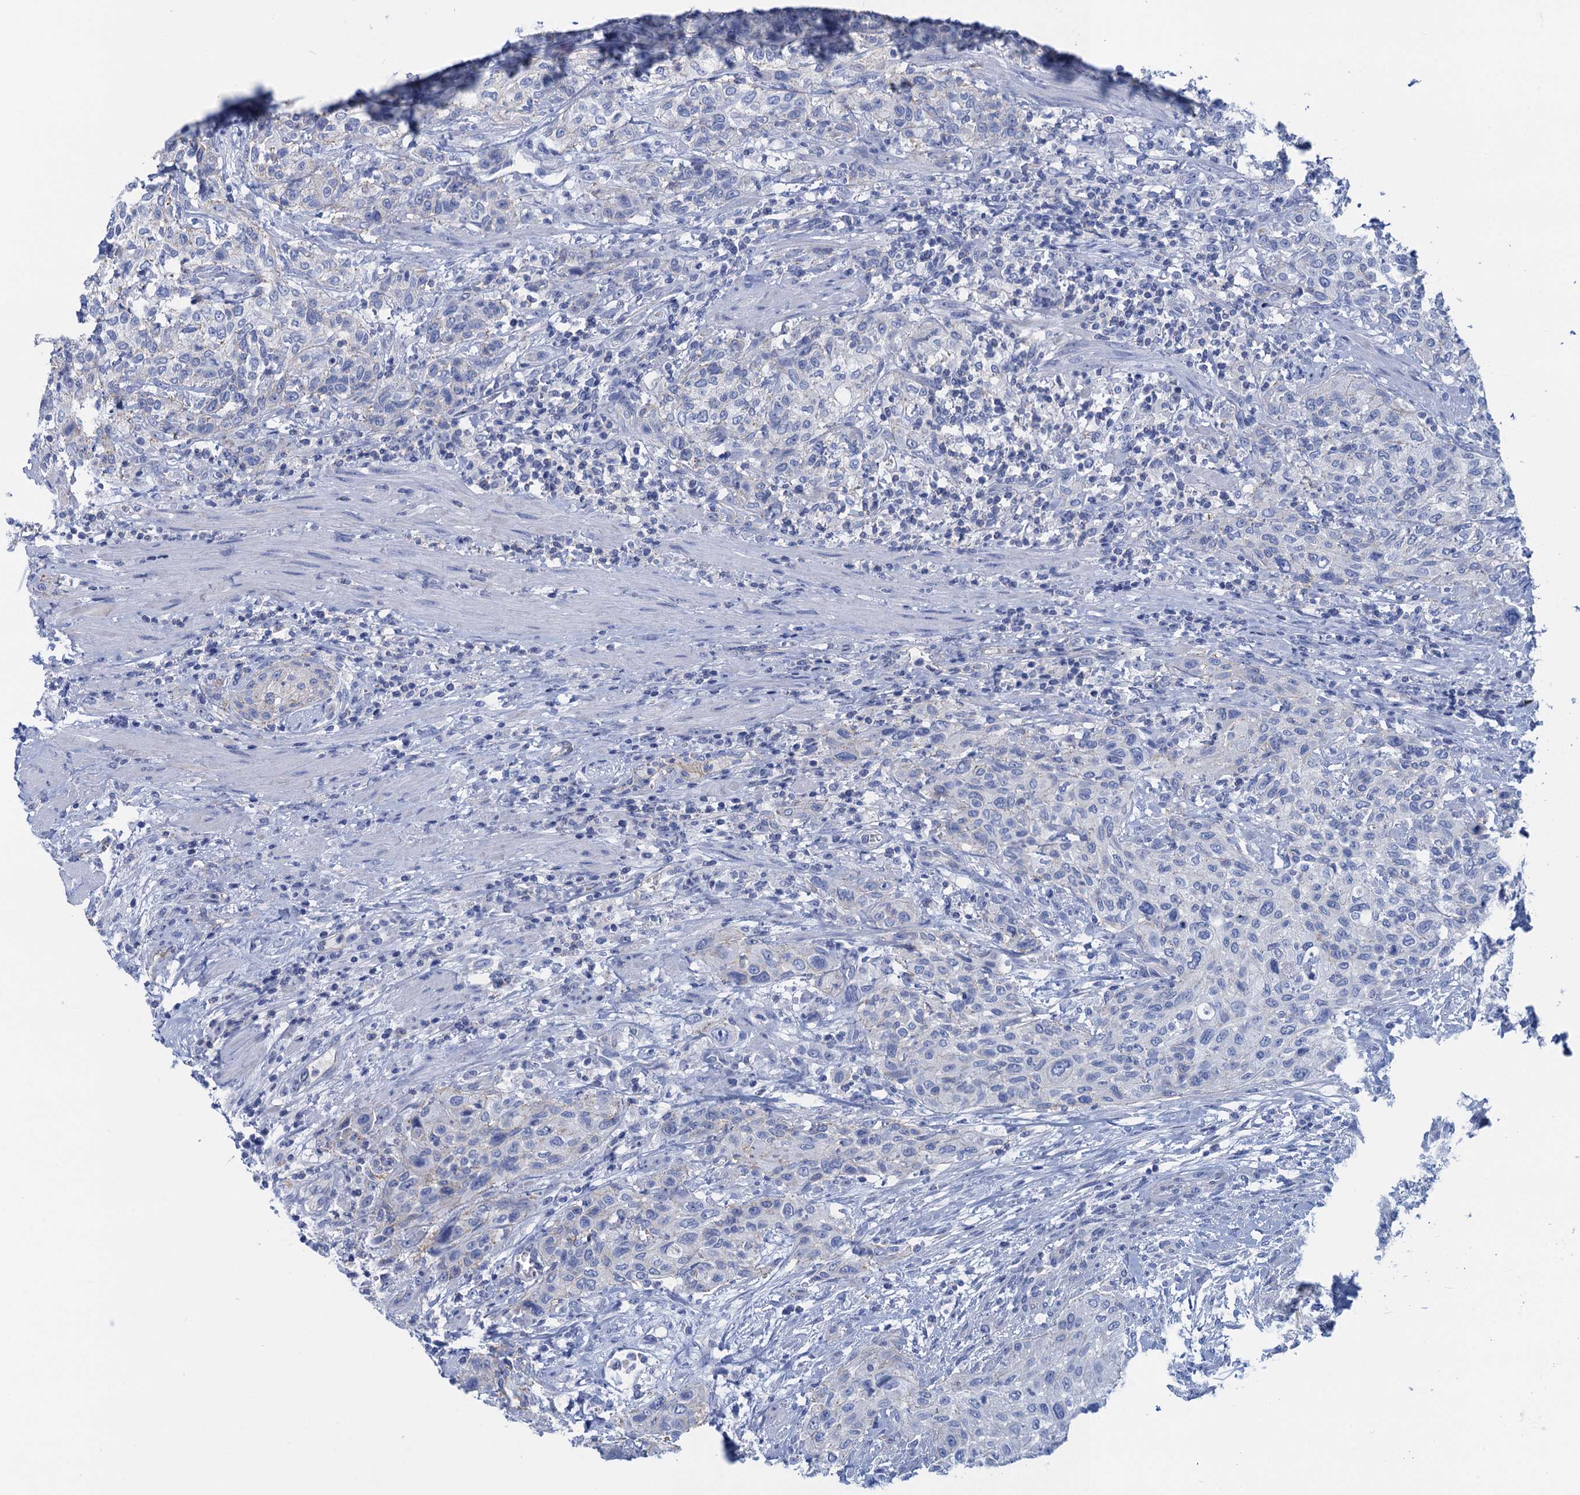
{"staining": {"intensity": "negative", "quantity": "none", "location": "none"}, "tissue": "urothelial cancer", "cell_type": "Tumor cells", "image_type": "cancer", "snomed": [{"axis": "morphology", "description": "Normal tissue, NOS"}, {"axis": "morphology", "description": "Urothelial carcinoma, NOS"}, {"axis": "topography", "description": "Urinary bladder"}, {"axis": "topography", "description": "Peripheral nerve tissue"}], "caption": "High power microscopy image of an immunohistochemistry (IHC) image of transitional cell carcinoma, revealing no significant positivity in tumor cells.", "gene": "CALML5", "patient": {"sex": "male", "age": 35}}